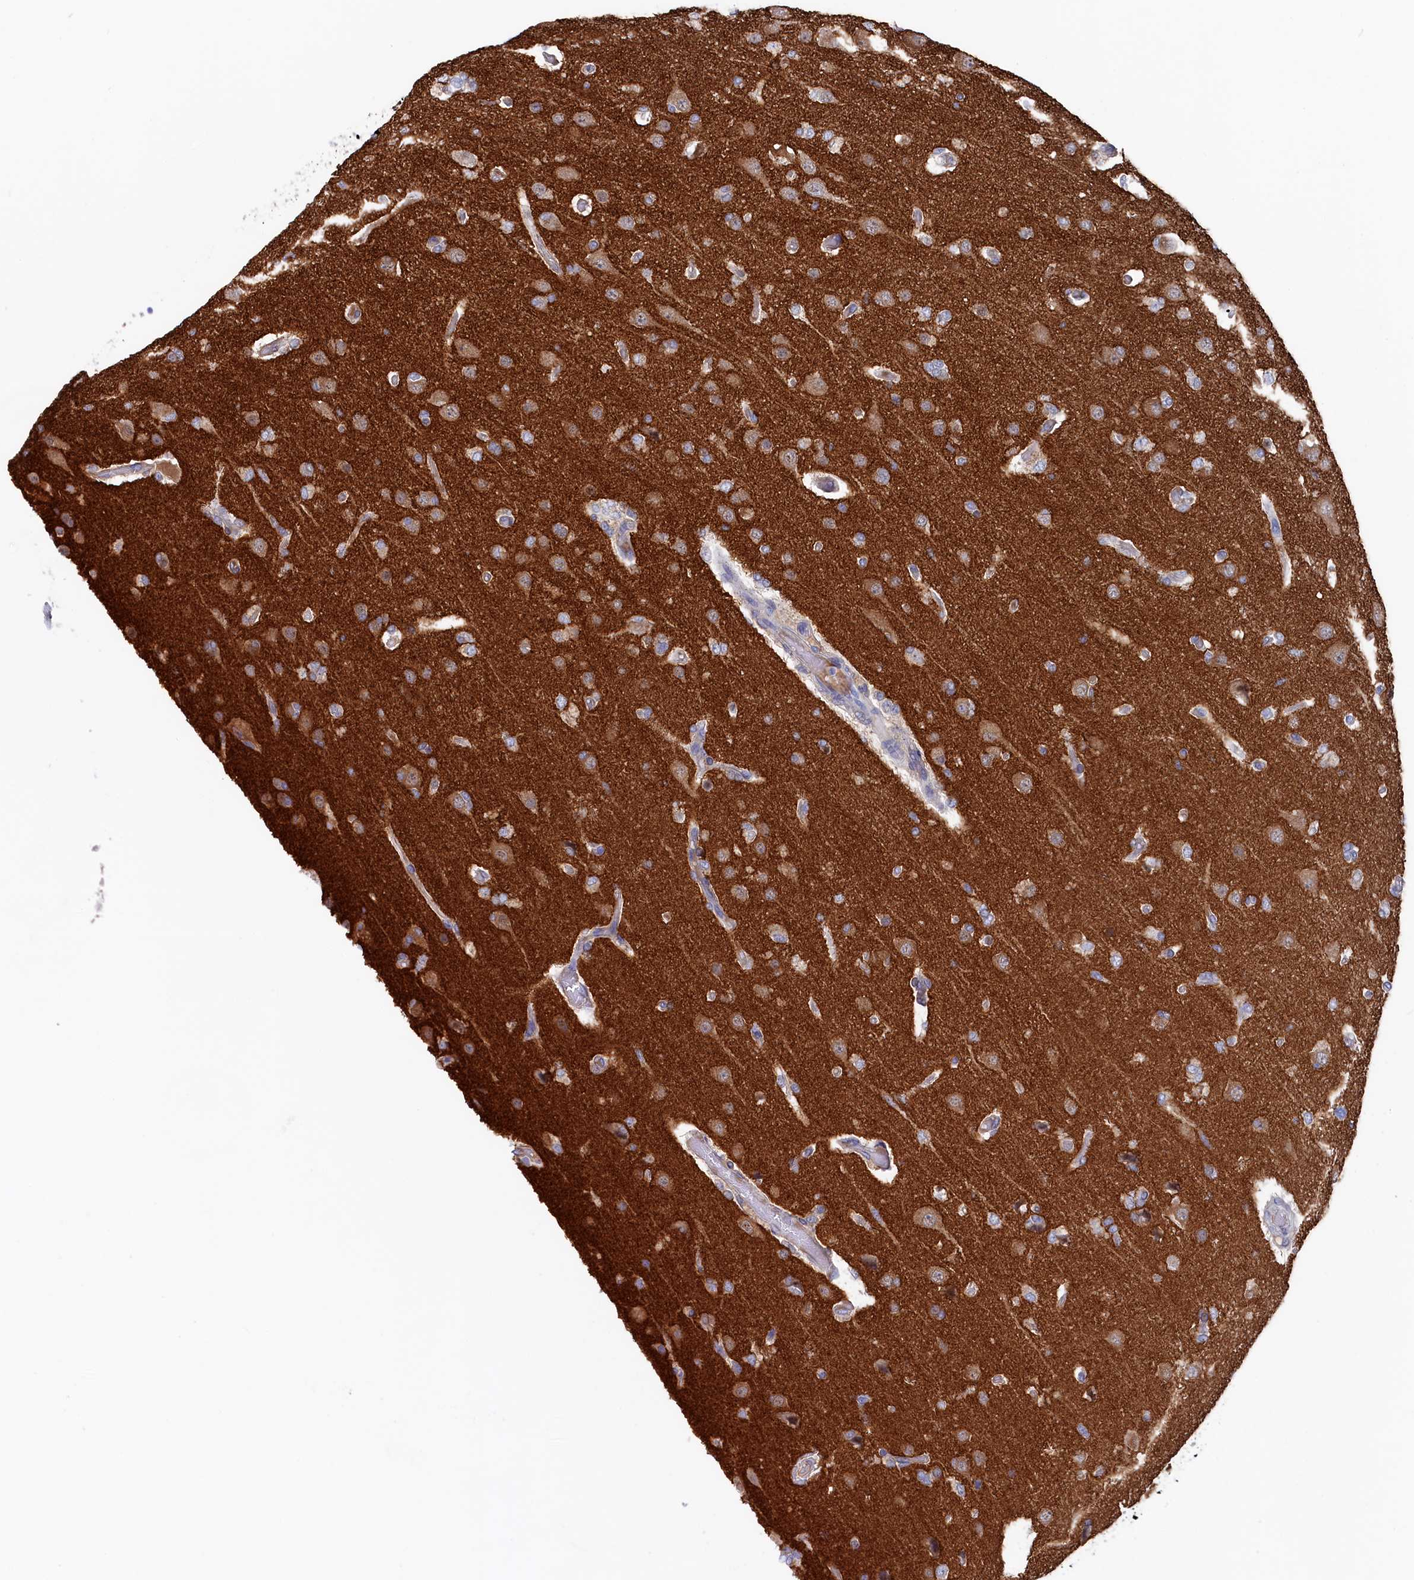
{"staining": {"intensity": "weak", "quantity": "25%-75%", "location": "cytoplasmic/membranous"}, "tissue": "glioma", "cell_type": "Tumor cells", "image_type": "cancer", "snomed": [{"axis": "morphology", "description": "Glioma, malignant, High grade"}, {"axis": "topography", "description": "Brain"}], "caption": "Human glioma stained for a protein (brown) demonstrates weak cytoplasmic/membranous positive positivity in about 25%-75% of tumor cells.", "gene": "C12orf73", "patient": {"sex": "female", "age": 74}}